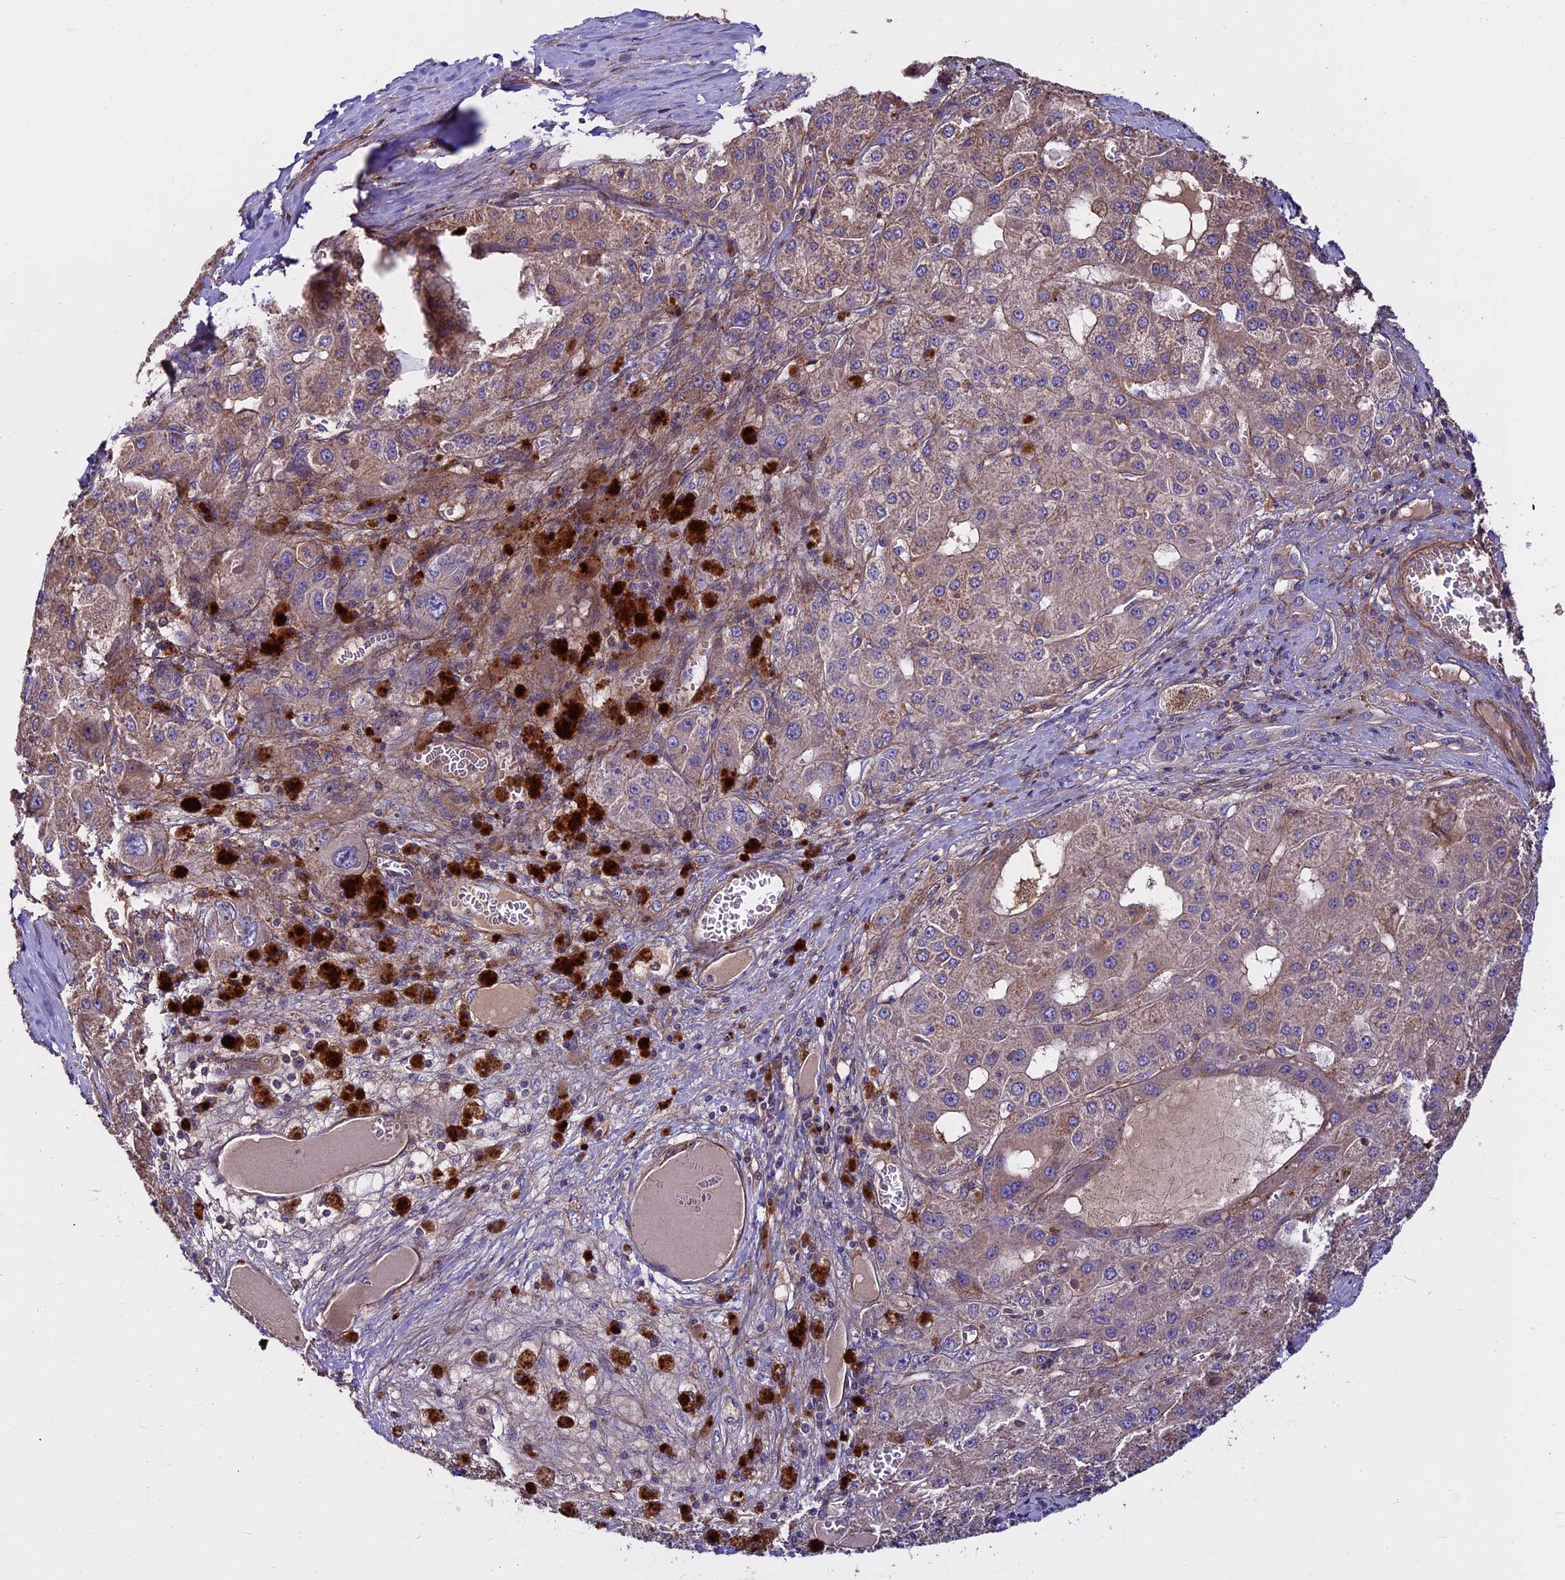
{"staining": {"intensity": "weak", "quantity": ">75%", "location": "cytoplasmic/membranous"}, "tissue": "liver cancer", "cell_type": "Tumor cells", "image_type": "cancer", "snomed": [{"axis": "morphology", "description": "Carcinoma, Hepatocellular, NOS"}, {"axis": "topography", "description": "Liver"}], "caption": "Brown immunohistochemical staining in hepatocellular carcinoma (liver) shows weak cytoplasmic/membranous staining in about >75% of tumor cells.", "gene": "EVA1B", "patient": {"sex": "female", "age": 73}}